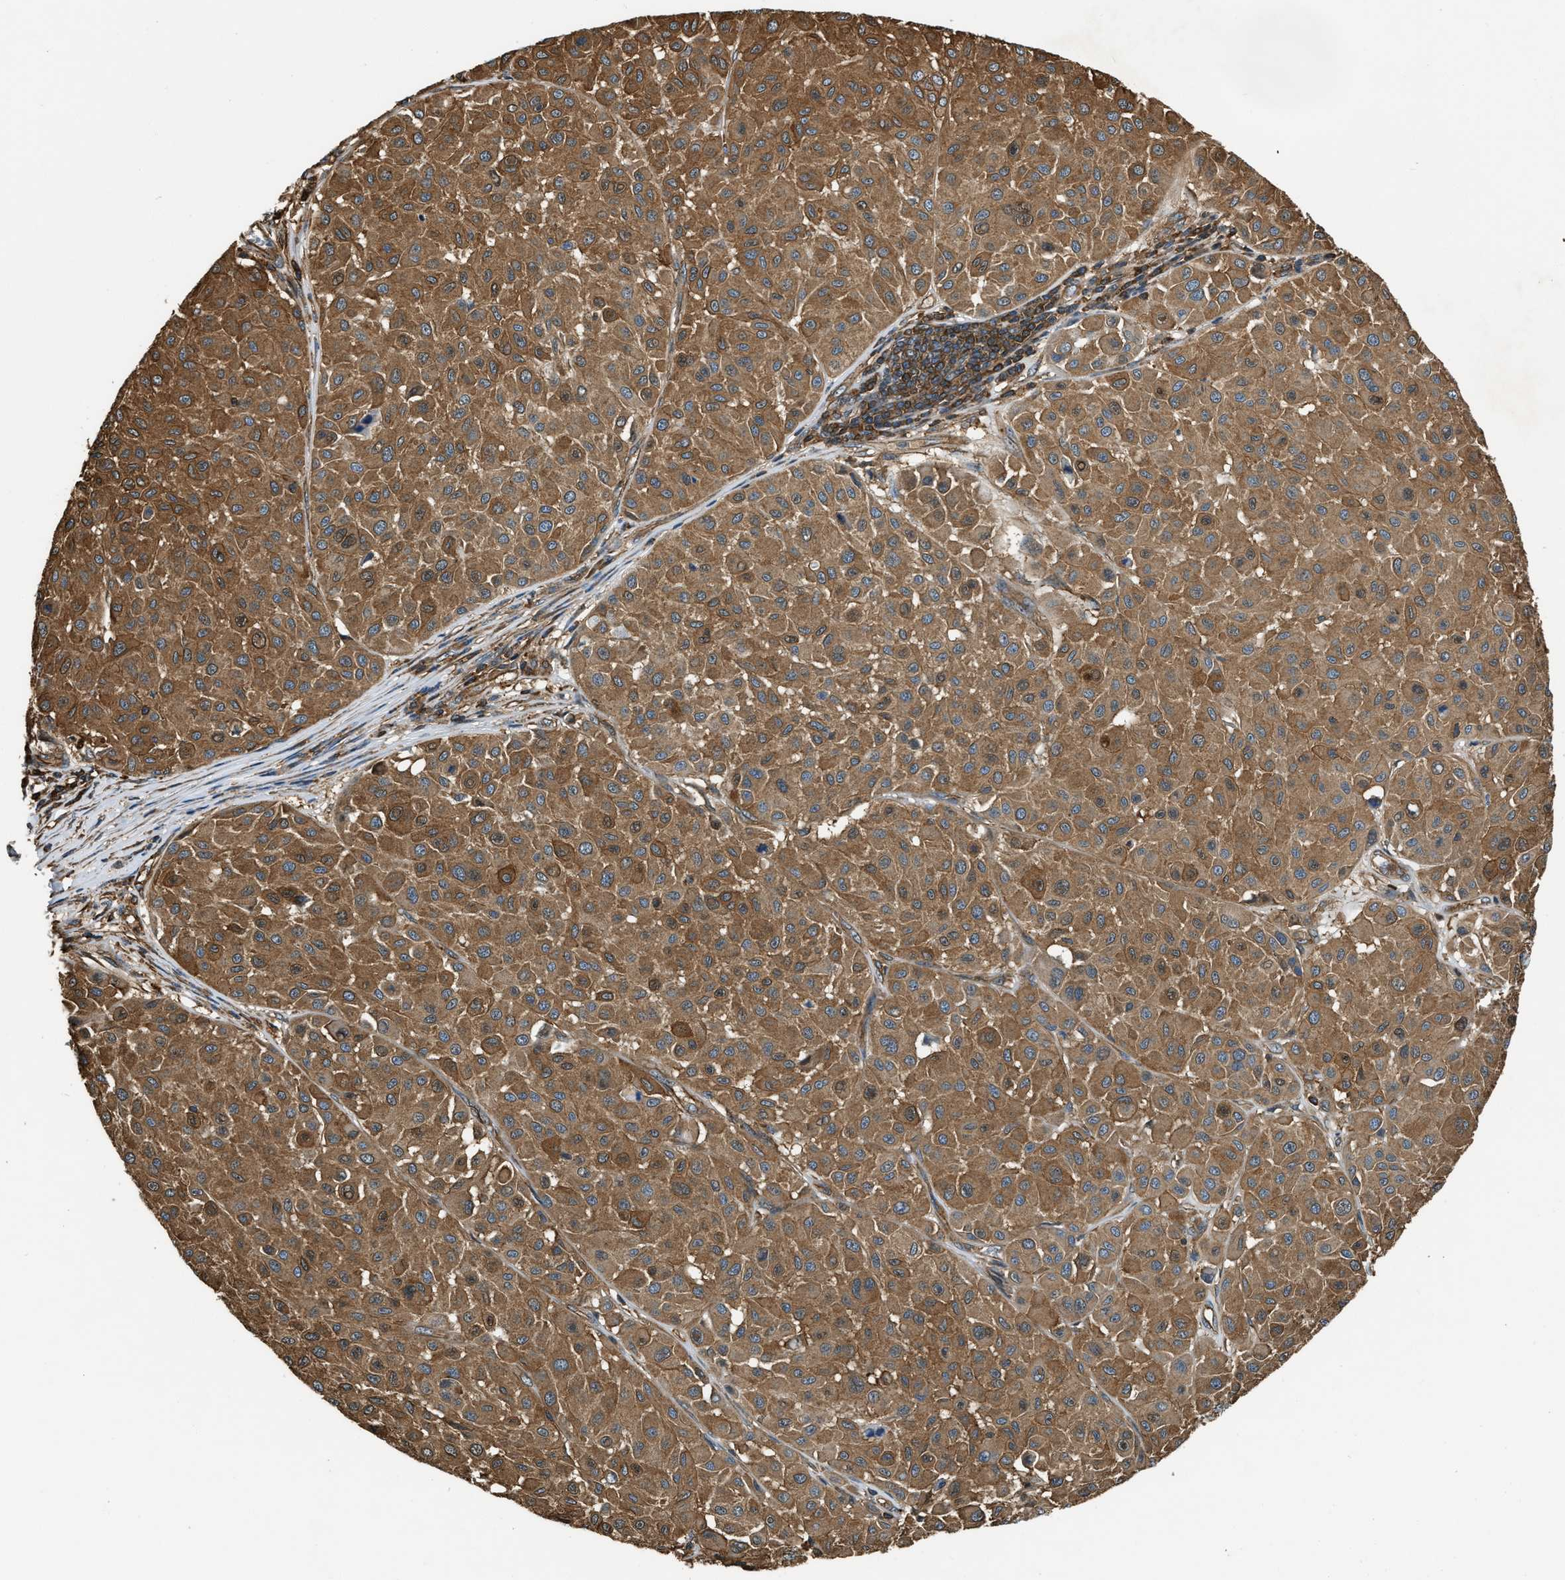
{"staining": {"intensity": "strong", "quantity": ">75%", "location": "cytoplasmic/membranous"}, "tissue": "melanoma", "cell_type": "Tumor cells", "image_type": "cancer", "snomed": [{"axis": "morphology", "description": "Malignant melanoma, Metastatic site"}, {"axis": "topography", "description": "Soft tissue"}], "caption": "A high amount of strong cytoplasmic/membranous staining is seen in about >75% of tumor cells in malignant melanoma (metastatic site) tissue.", "gene": "YARS1", "patient": {"sex": "male", "age": 41}}